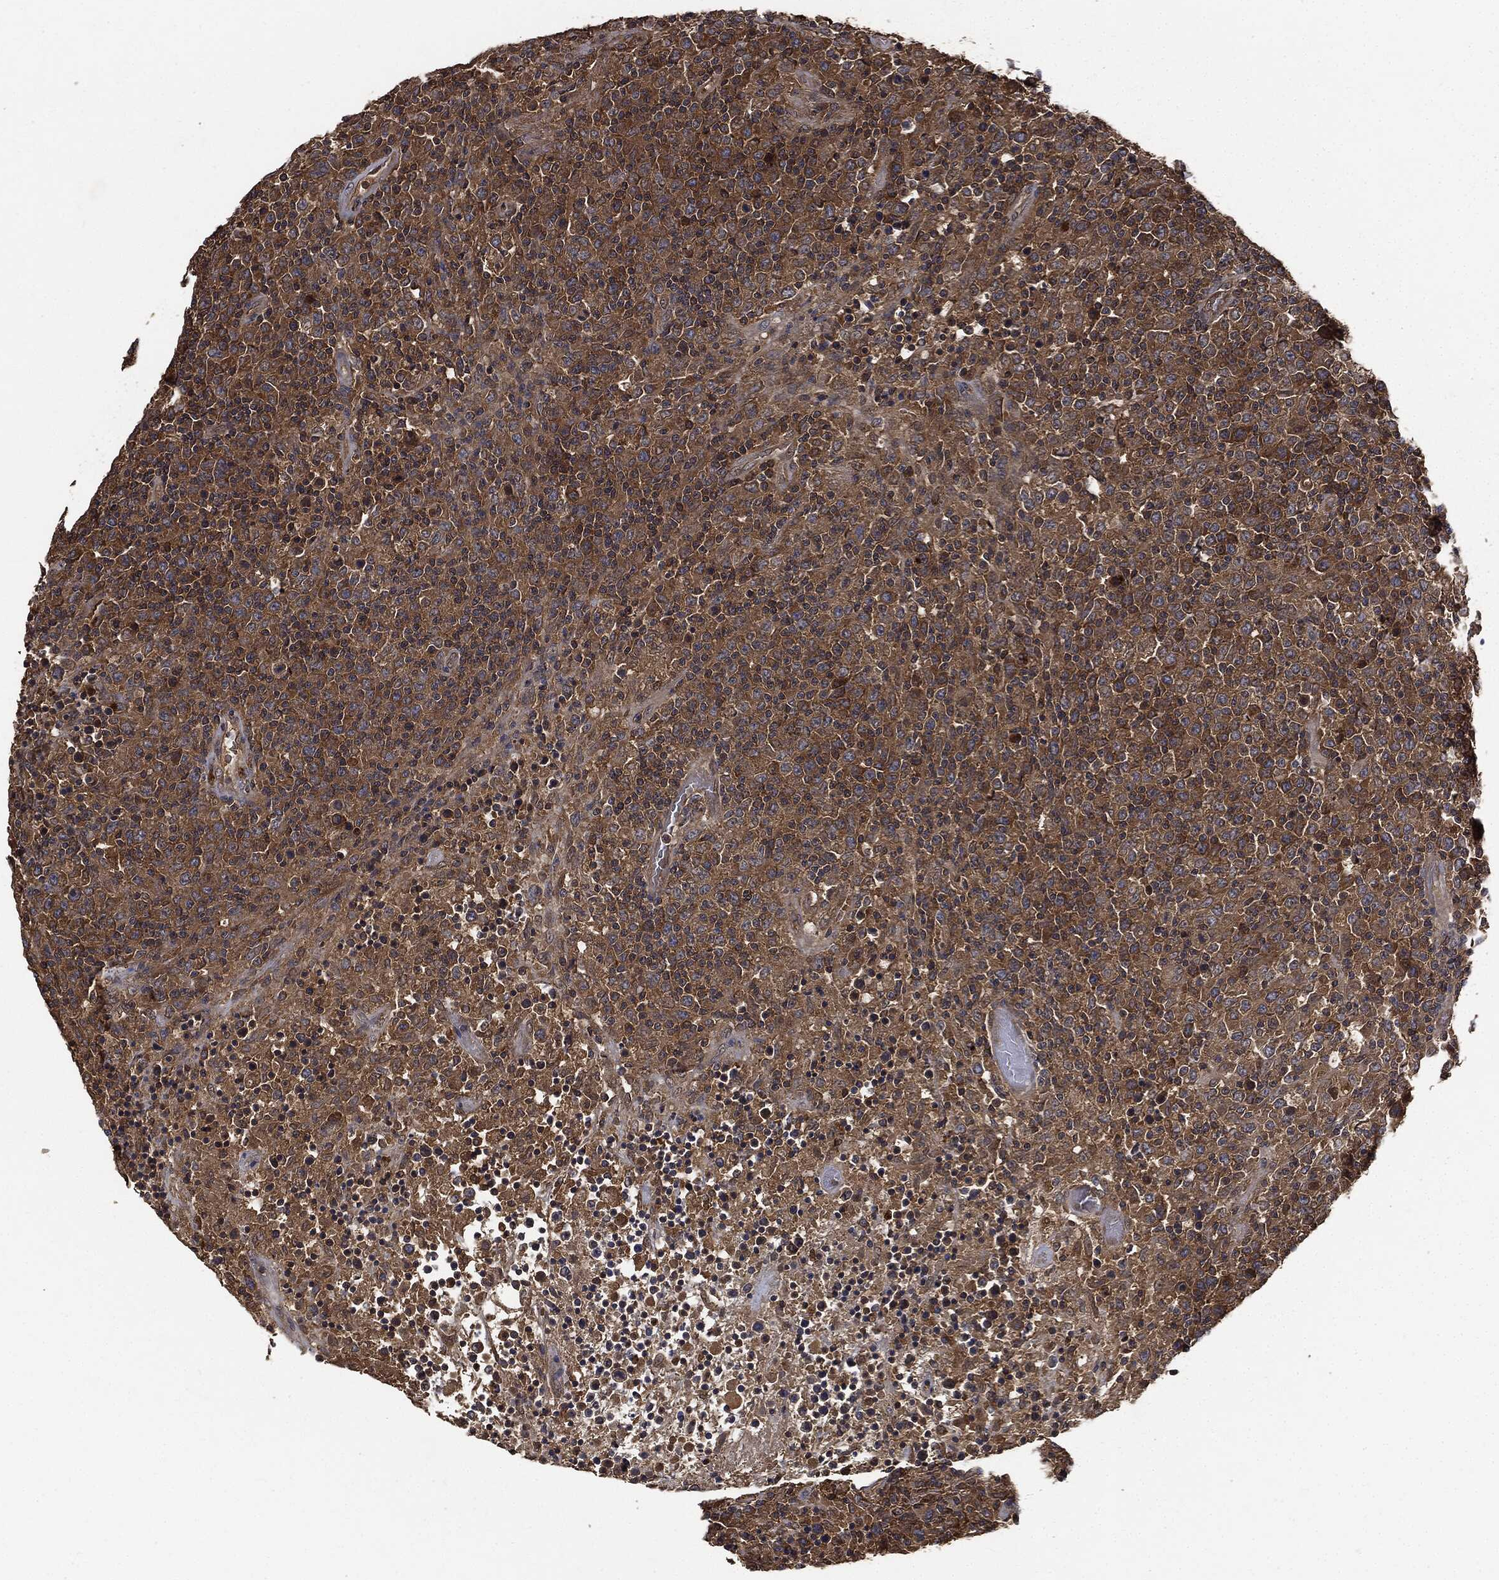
{"staining": {"intensity": "moderate", "quantity": ">75%", "location": "cytoplasmic/membranous"}, "tissue": "lymphoma", "cell_type": "Tumor cells", "image_type": "cancer", "snomed": [{"axis": "morphology", "description": "Malignant lymphoma, non-Hodgkin's type, High grade"}, {"axis": "topography", "description": "Lung"}], "caption": "Protein staining of high-grade malignant lymphoma, non-Hodgkin's type tissue reveals moderate cytoplasmic/membranous expression in about >75% of tumor cells.", "gene": "BRAF", "patient": {"sex": "male", "age": 79}}